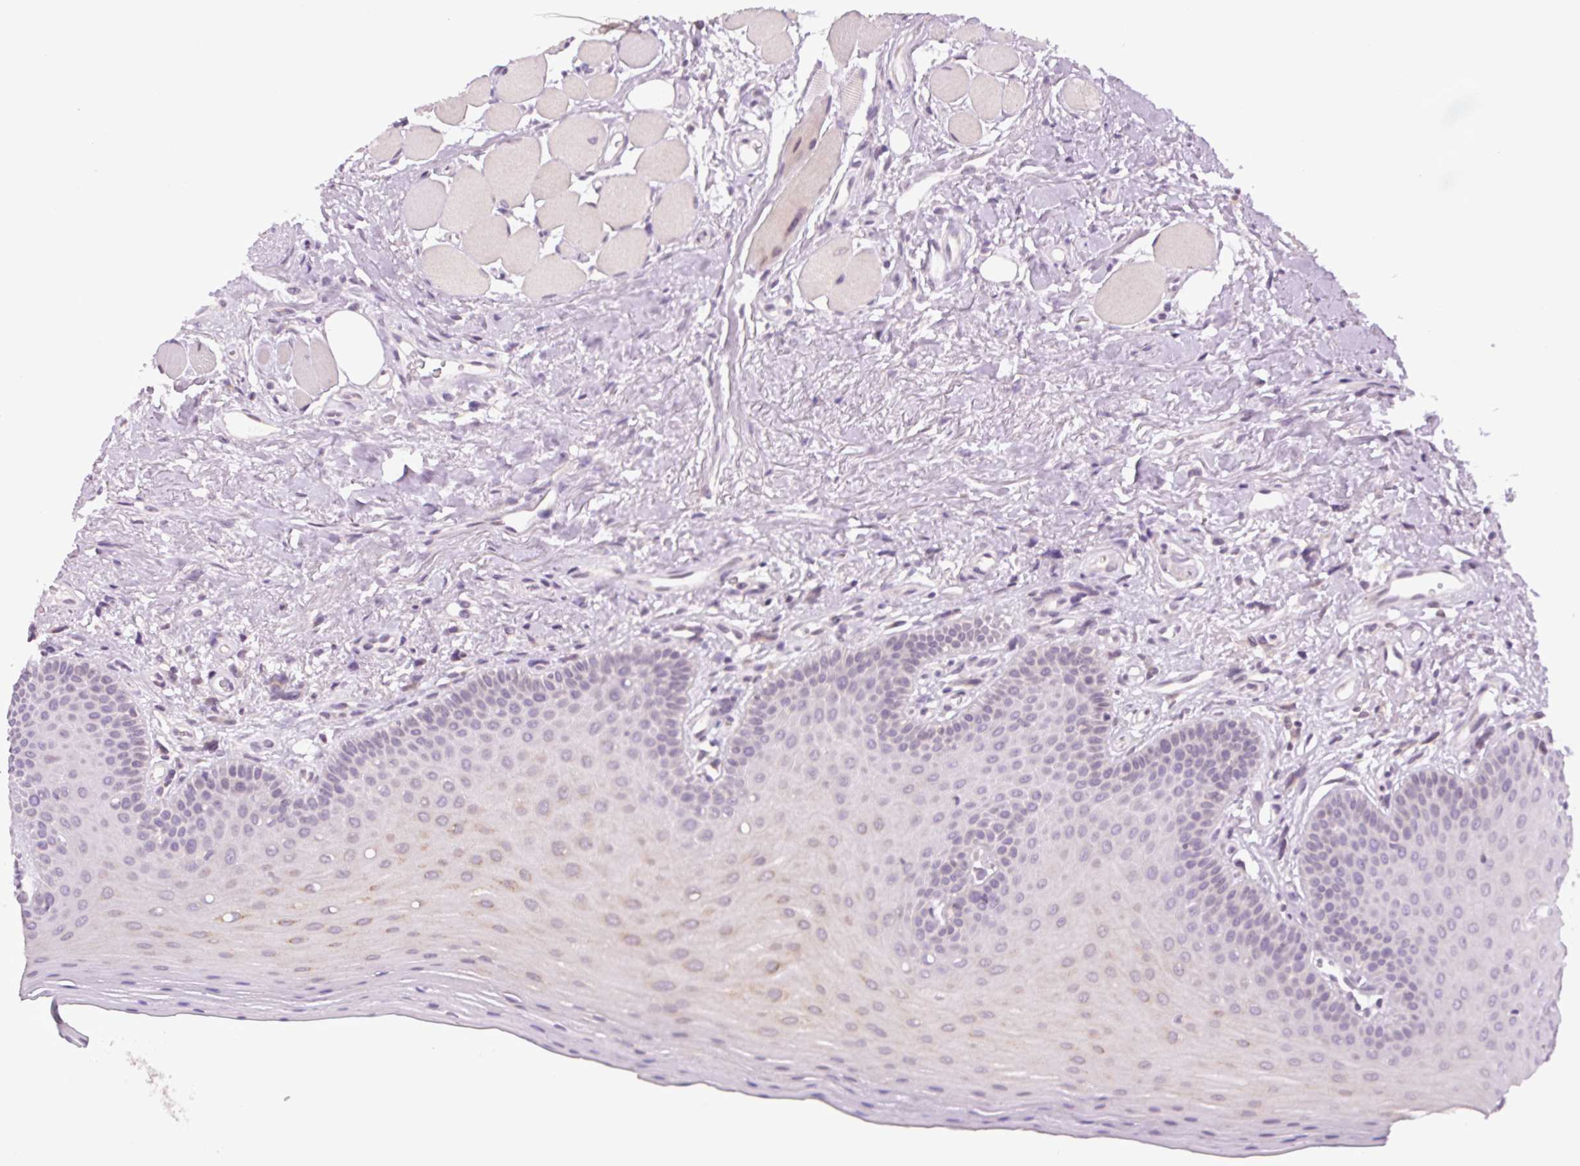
{"staining": {"intensity": "negative", "quantity": "none", "location": "none"}, "tissue": "oral mucosa", "cell_type": "Squamous epithelial cells", "image_type": "normal", "snomed": [{"axis": "morphology", "description": "Normal tissue, NOS"}, {"axis": "morphology", "description": "Normal morphology"}, {"axis": "topography", "description": "Oral tissue"}], "caption": "The image demonstrates no significant positivity in squamous epithelial cells of oral mucosa.", "gene": "SMIM13", "patient": {"sex": "female", "age": 76}}